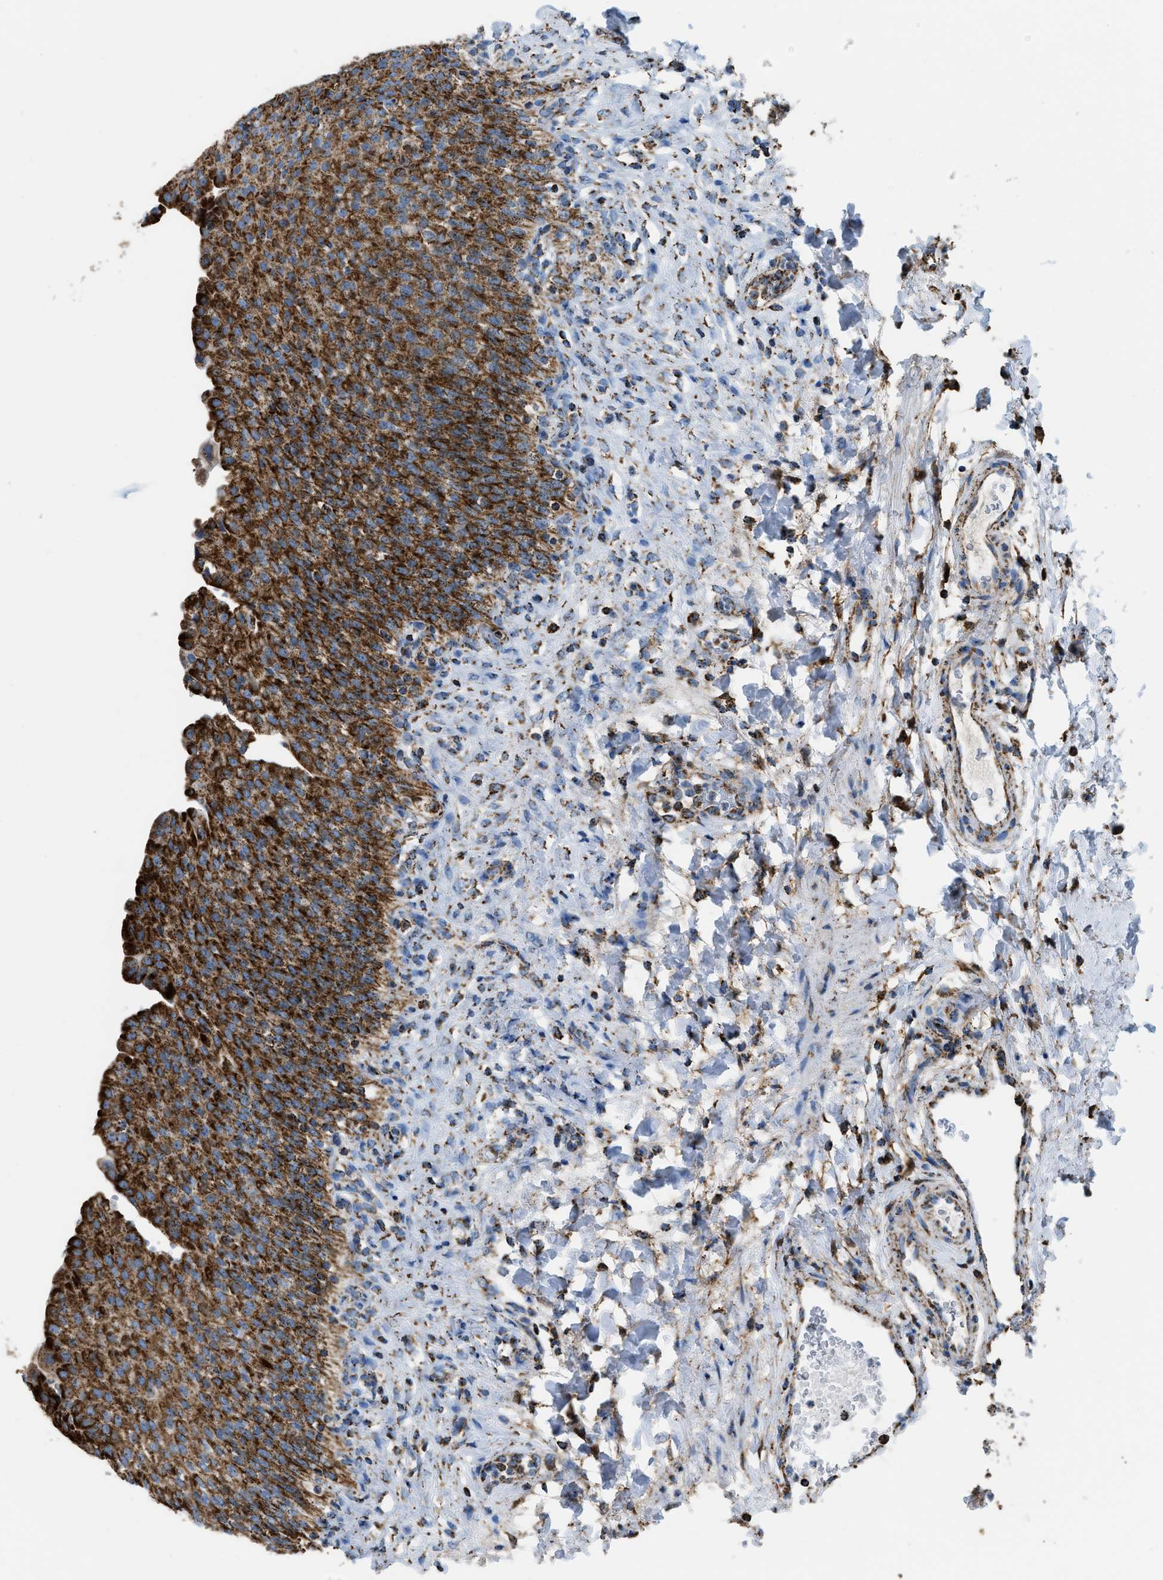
{"staining": {"intensity": "strong", "quantity": ">75%", "location": "cytoplasmic/membranous"}, "tissue": "urinary bladder", "cell_type": "Urothelial cells", "image_type": "normal", "snomed": [{"axis": "morphology", "description": "Urothelial carcinoma, High grade"}, {"axis": "topography", "description": "Urinary bladder"}], "caption": "Protein staining by immunohistochemistry (IHC) reveals strong cytoplasmic/membranous expression in about >75% of urothelial cells in normal urinary bladder.", "gene": "ETFB", "patient": {"sex": "male", "age": 46}}